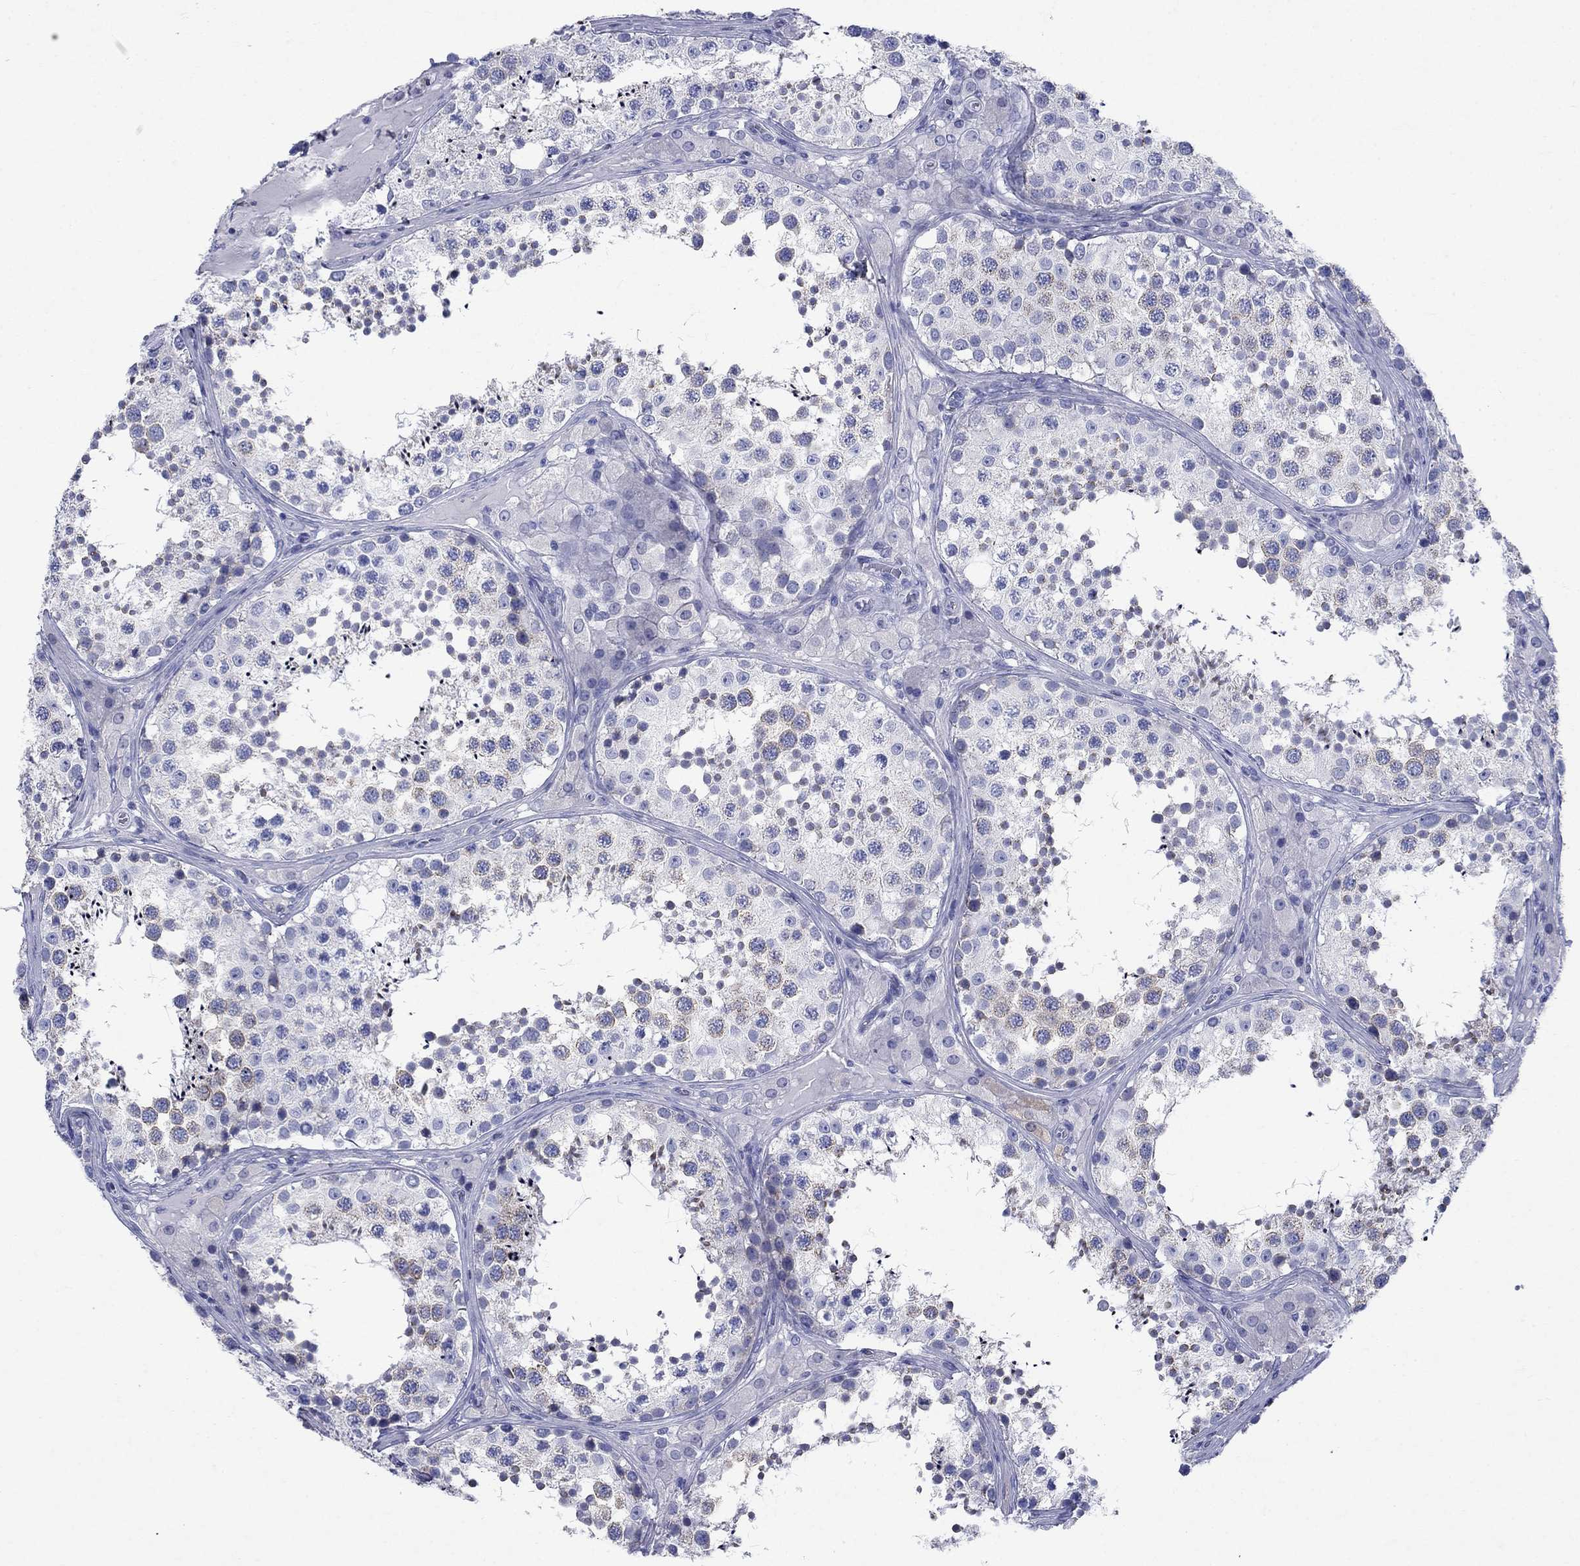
{"staining": {"intensity": "moderate", "quantity": "<25%", "location": "cytoplasmic/membranous"}, "tissue": "testis", "cell_type": "Cells in seminiferous ducts", "image_type": "normal", "snomed": [{"axis": "morphology", "description": "Normal tissue, NOS"}, {"axis": "topography", "description": "Testis"}], "caption": "Protein analysis of benign testis shows moderate cytoplasmic/membranous positivity in approximately <25% of cells in seminiferous ducts. (DAB IHC, brown staining for protein, blue staining for nuclei).", "gene": "SULT2B1", "patient": {"sex": "male", "age": 34}}